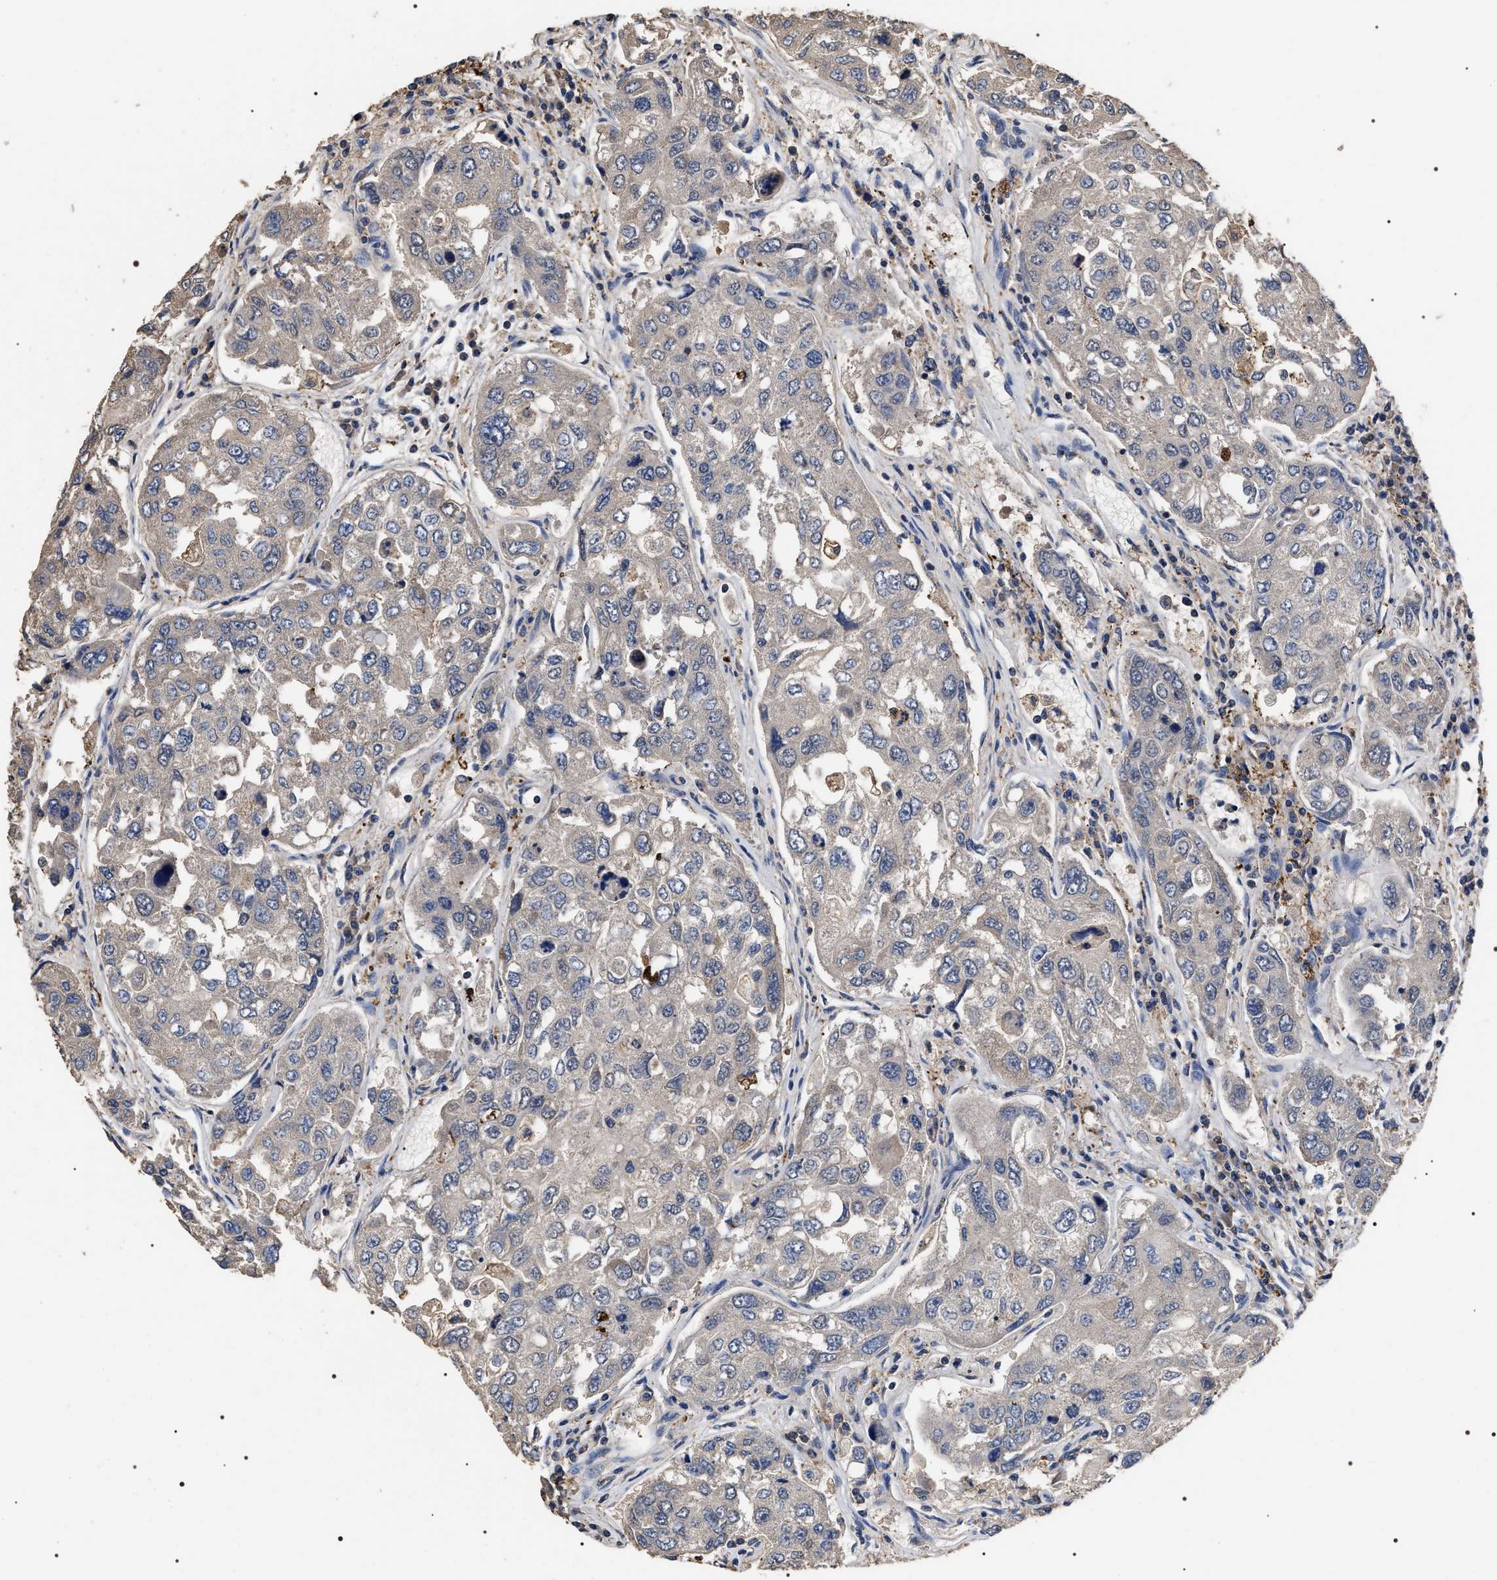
{"staining": {"intensity": "weak", "quantity": "<25%", "location": "cytoplasmic/membranous"}, "tissue": "urothelial cancer", "cell_type": "Tumor cells", "image_type": "cancer", "snomed": [{"axis": "morphology", "description": "Urothelial carcinoma, High grade"}, {"axis": "topography", "description": "Lymph node"}, {"axis": "topography", "description": "Urinary bladder"}], "caption": "Immunohistochemistry of high-grade urothelial carcinoma exhibits no staining in tumor cells.", "gene": "UPF3A", "patient": {"sex": "male", "age": 51}}